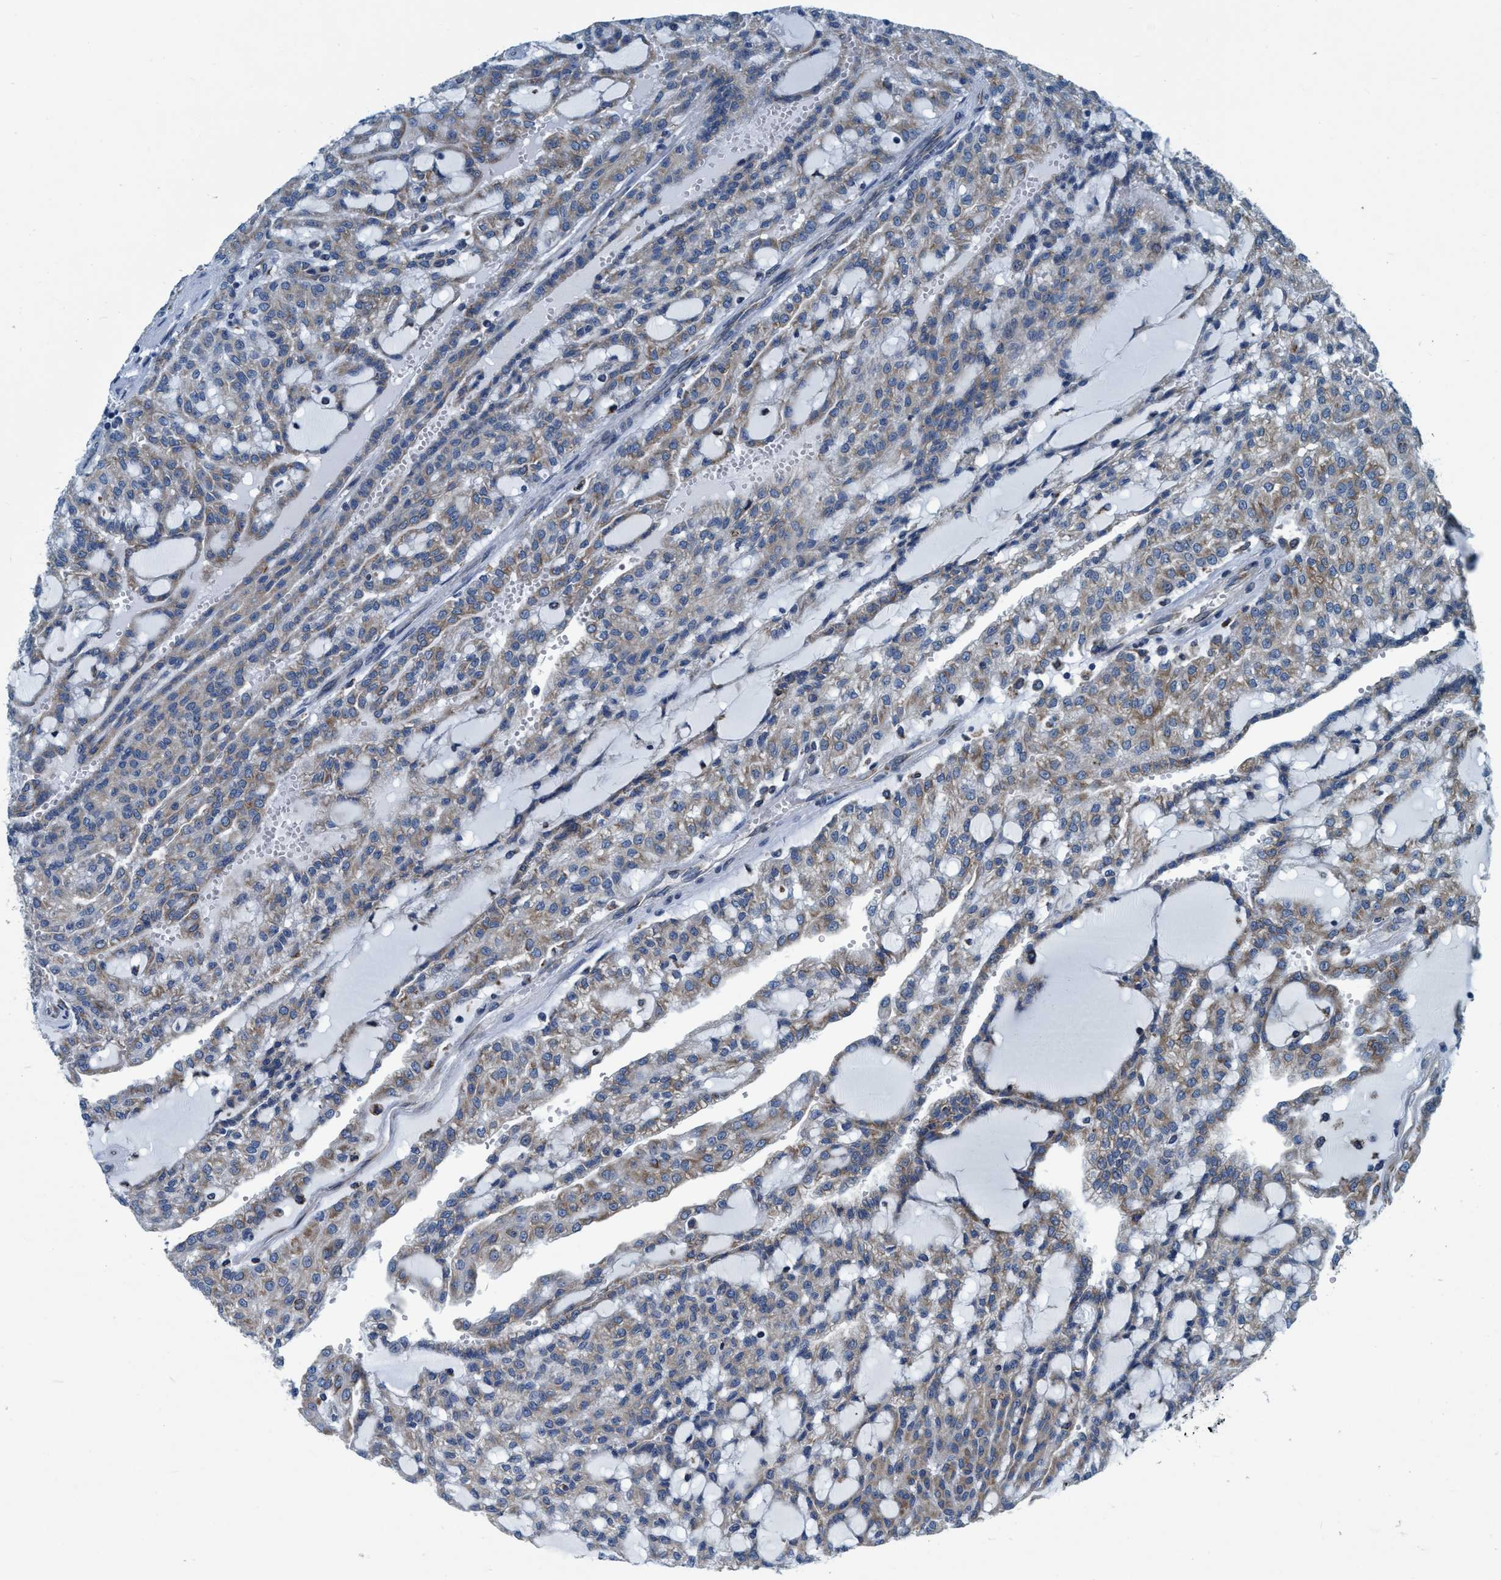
{"staining": {"intensity": "weak", "quantity": "25%-75%", "location": "cytoplasmic/membranous"}, "tissue": "renal cancer", "cell_type": "Tumor cells", "image_type": "cancer", "snomed": [{"axis": "morphology", "description": "Adenocarcinoma, NOS"}, {"axis": "topography", "description": "Kidney"}], "caption": "Immunohistochemical staining of renal adenocarcinoma displays low levels of weak cytoplasmic/membranous positivity in about 25%-75% of tumor cells.", "gene": "ARMC9", "patient": {"sex": "male", "age": 63}}